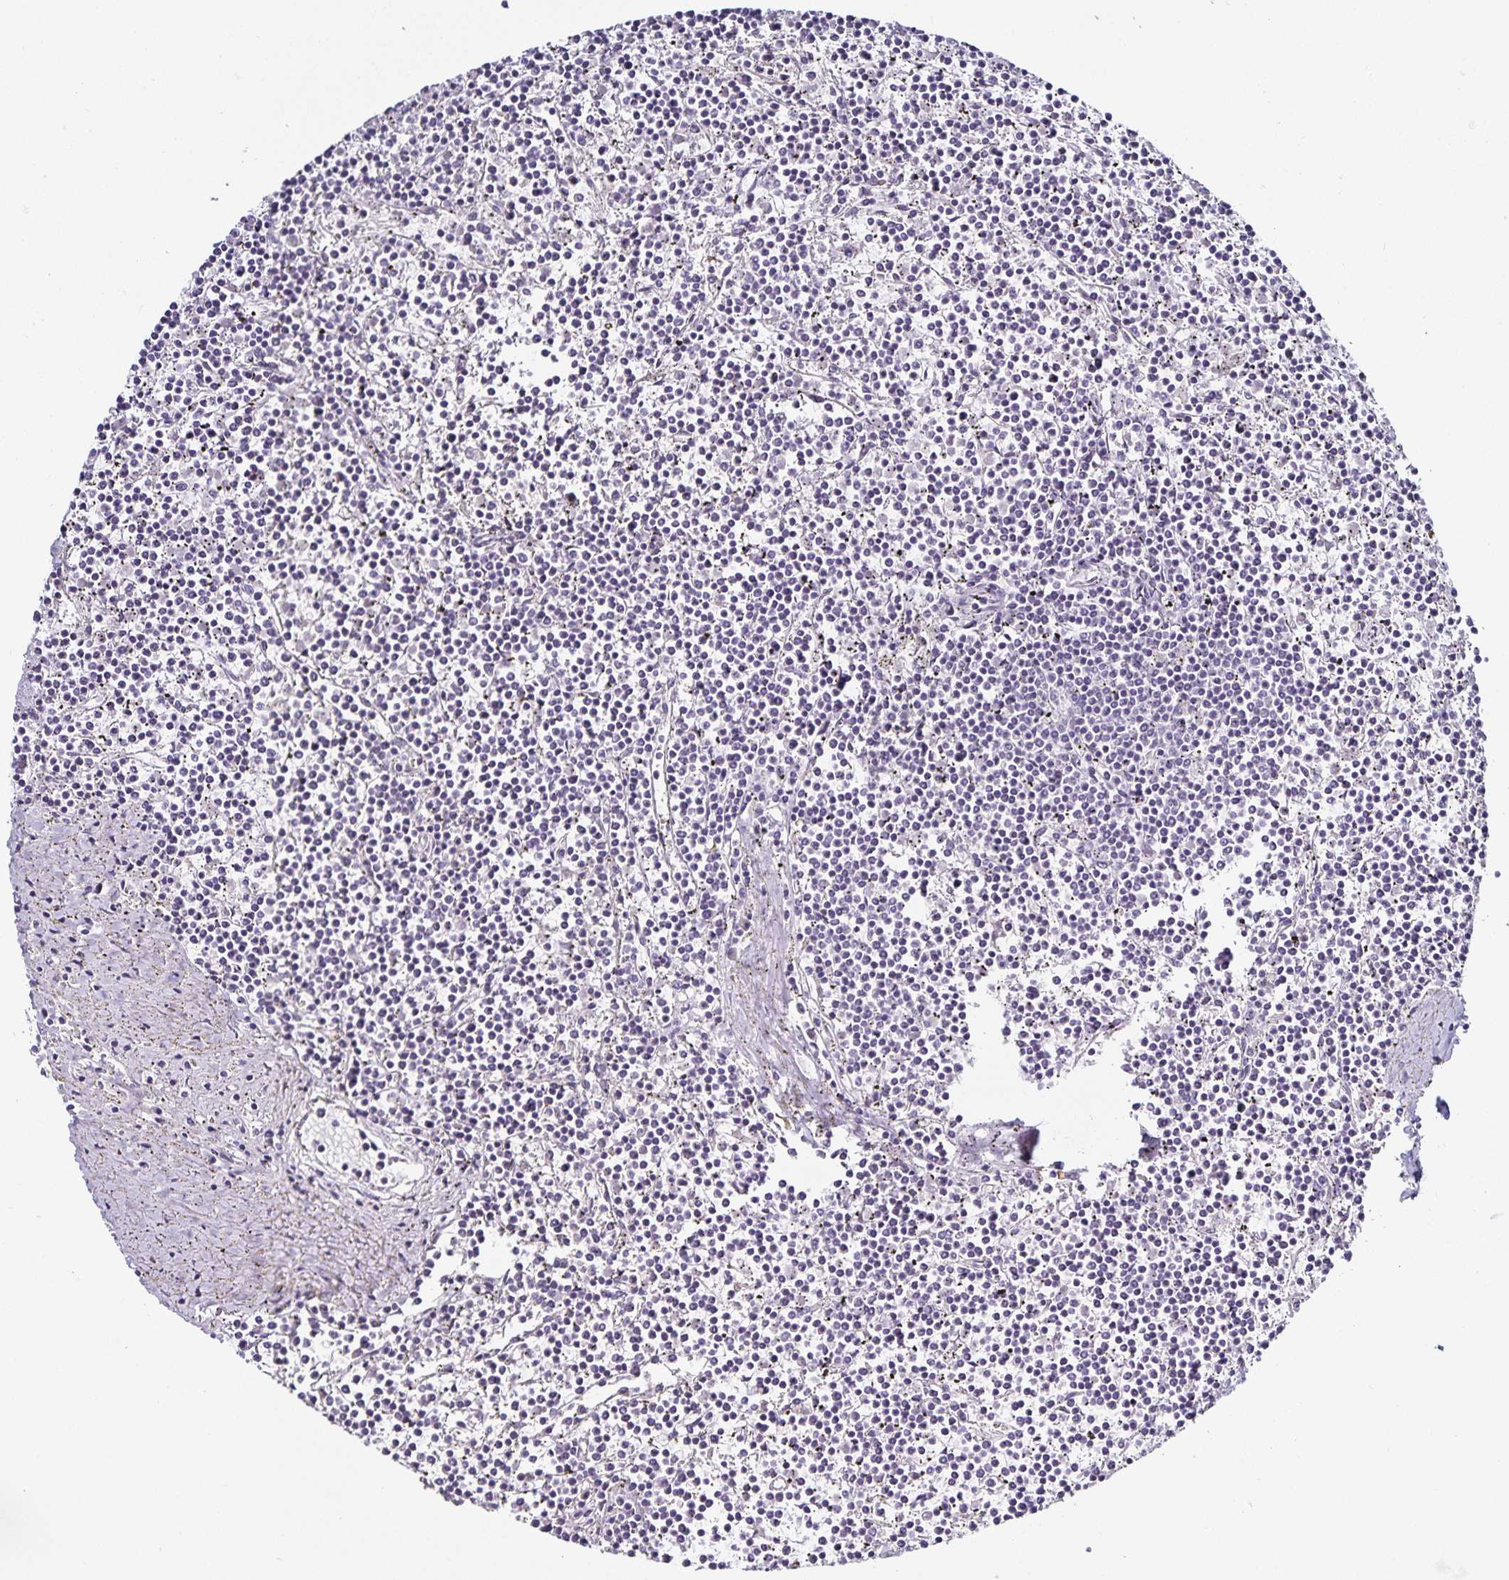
{"staining": {"intensity": "negative", "quantity": "none", "location": "none"}, "tissue": "lymphoma", "cell_type": "Tumor cells", "image_type": "cancer", "snomed": [{"axis": "morphology", "description": "Malignant lymphoma, non-Hodgkin's type, Low grade"}, {"axis": "topography", "description": "Spleen"}], "caption": "The micrograph demonstrates no significant positivity in tumor cells of lymphoma. (DAB (3,3'-diaminobenzidine) IHC with hematoxylin counter stain).", "gene": "TTR", "patient": {"sex": "female", "age": 19}}